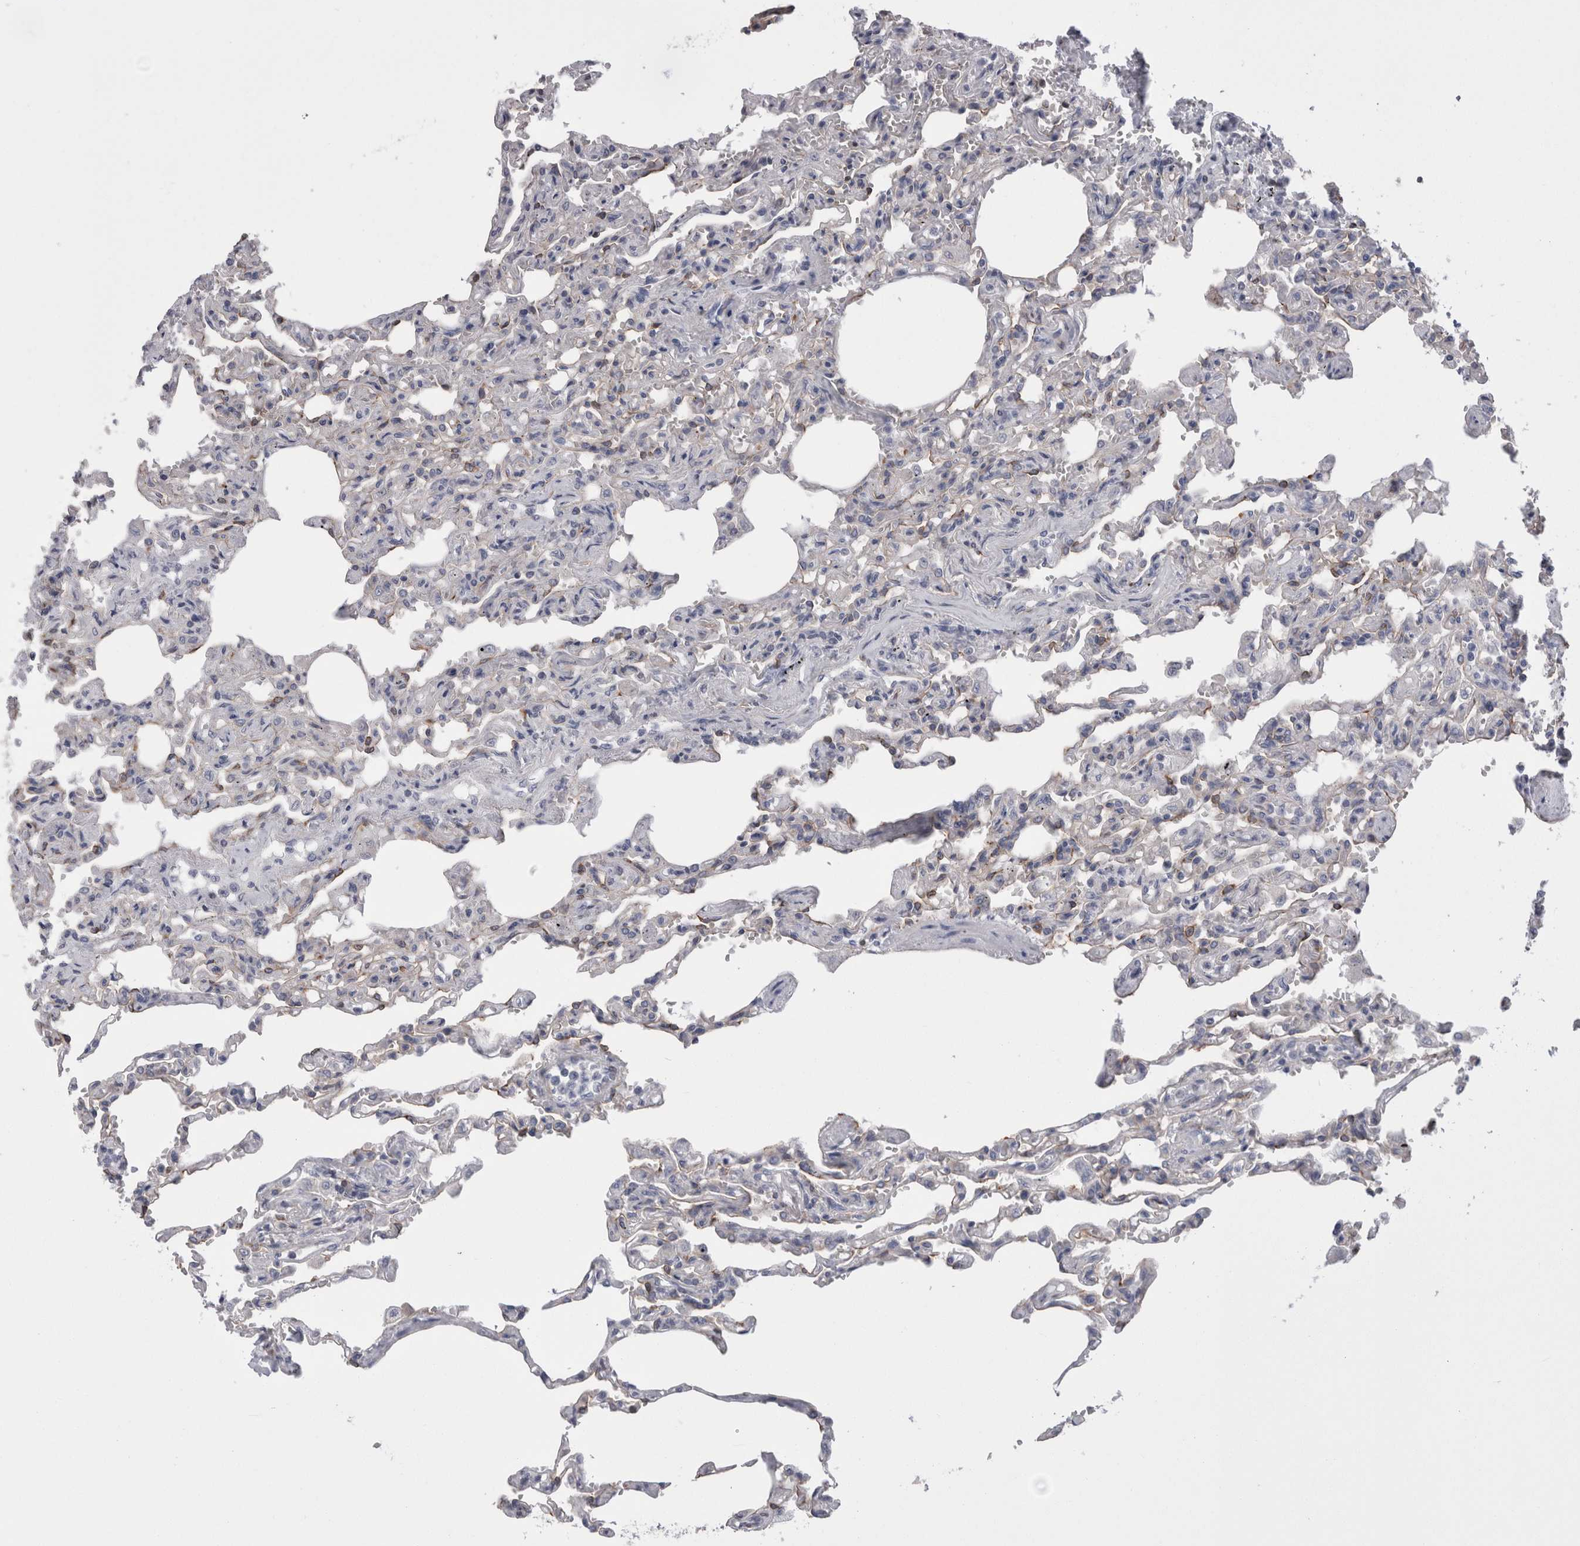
{"staining": {"intensity": "weak", "quantity": "<25%", "location": "cytoplasmic/membranous"}, "tissue": "lung", "cell_type": "Alveolar cells", "image_type": "normal", "snomed": [{"axis": "morphology", "description": "Normal tissue, NOS"}, {"axis": "topography", "description": "Lung"}], "caption": "This is an IHC histopathology image of benign lung. There is no expression in alveolar cells.", "gene": "DCTN6", "patient": {"sex": "male", "age": 21}}